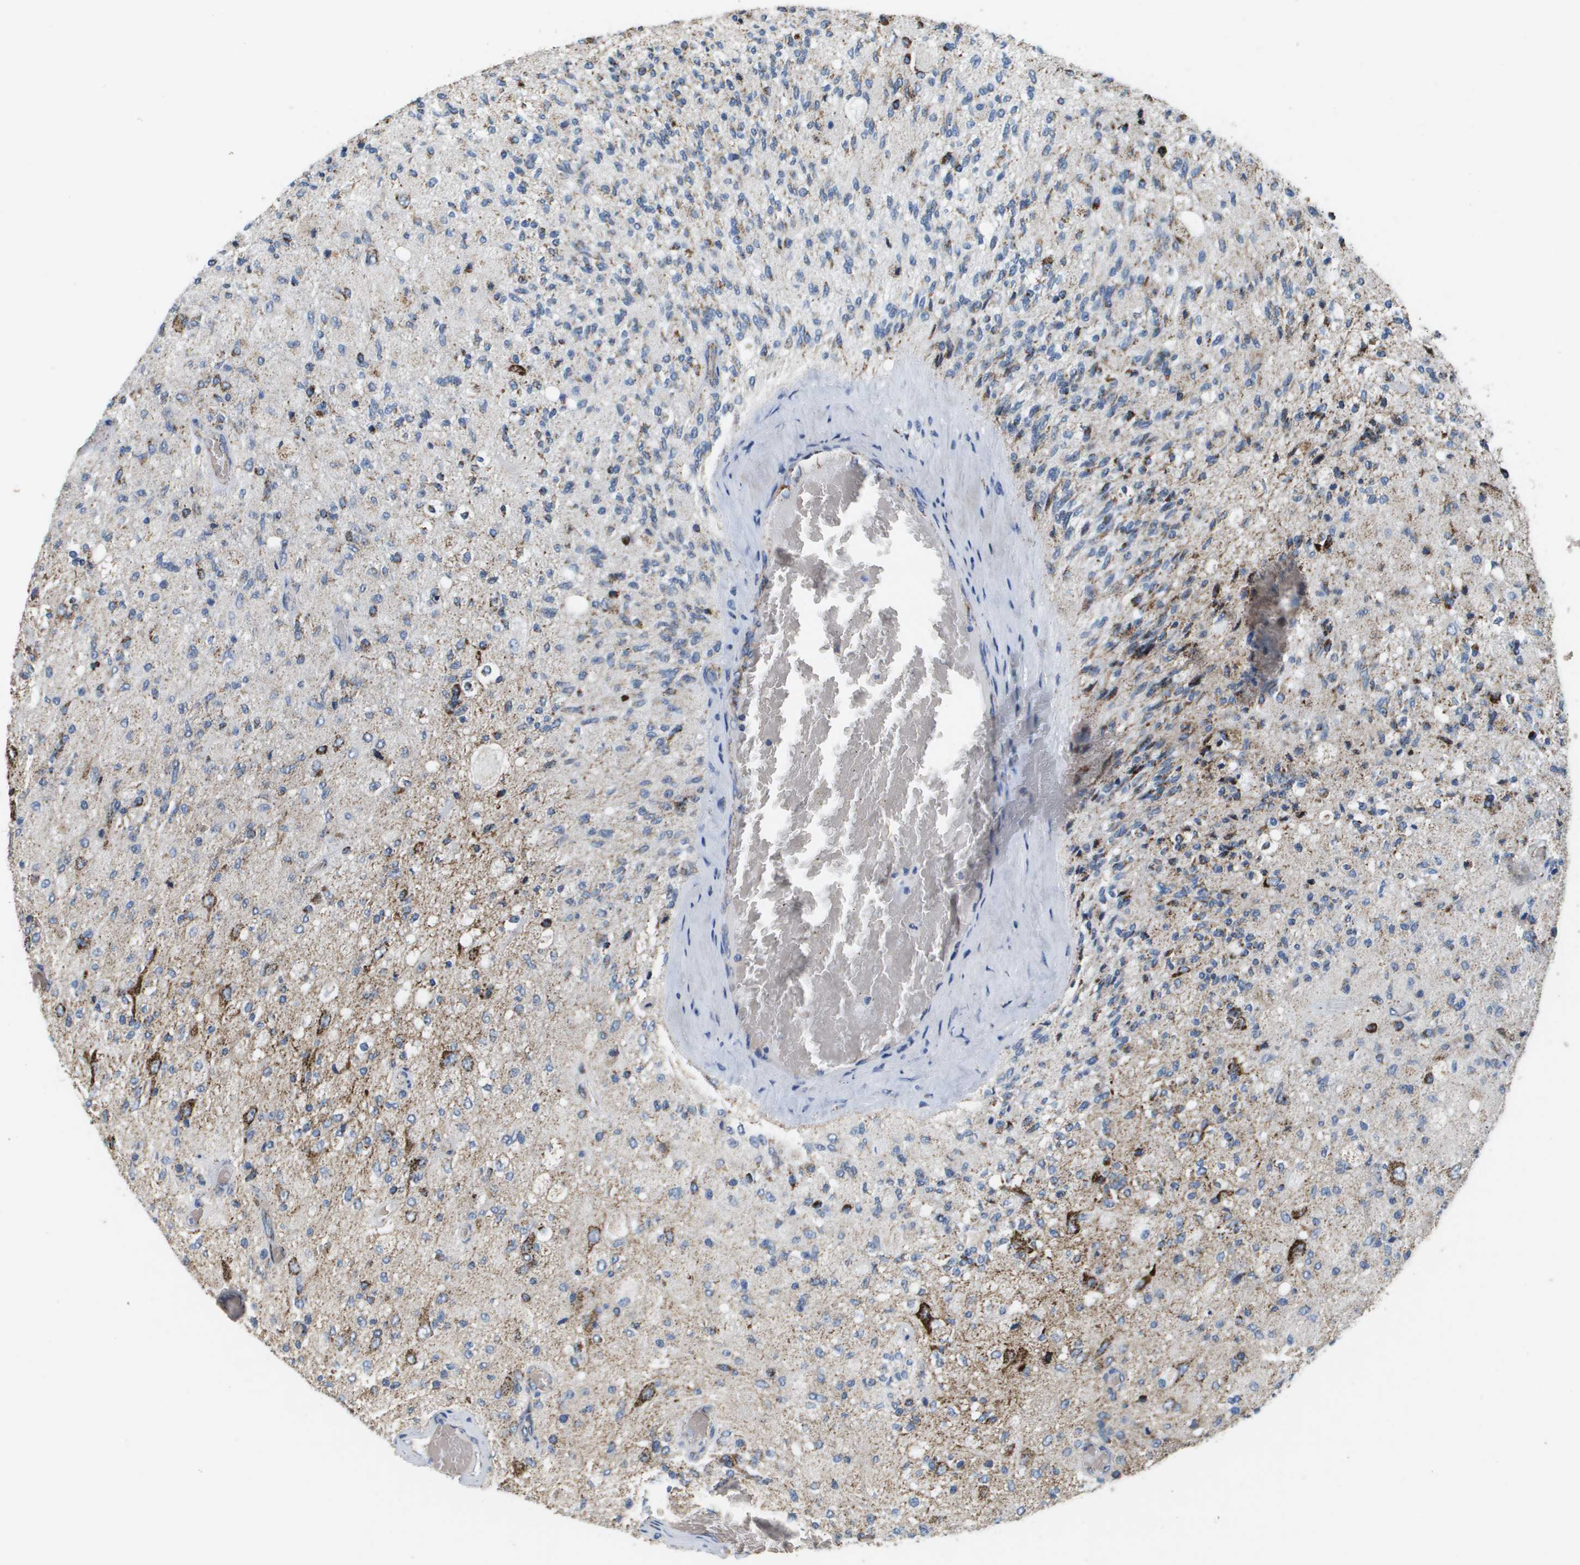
{"staining": {"intensity": "strong", "quantity": "<25%", "location": "cytoplasmic/membranous"}, "tissue": "glioma", "cell_type": "Tumor cells", "image_type": "cancer", "snomed": [{"axis": "morphology", "description": "Normal tissue, NOS"}, {"axis": "morphology", "description": "Glioma, malignant, High grade"}, {"axis": "topography", "description": "Cerebral cortex"}], "caption": "This micrograph exhibits glioma stained with IHC to label a protein in brown. The cytoplasmic/membranous of tumor cells show strong positivity for the protein. Nuclei are counter-stained blue.", "gene": "ATP5F1B", "patient": {"sex": "male", "age": 77}}